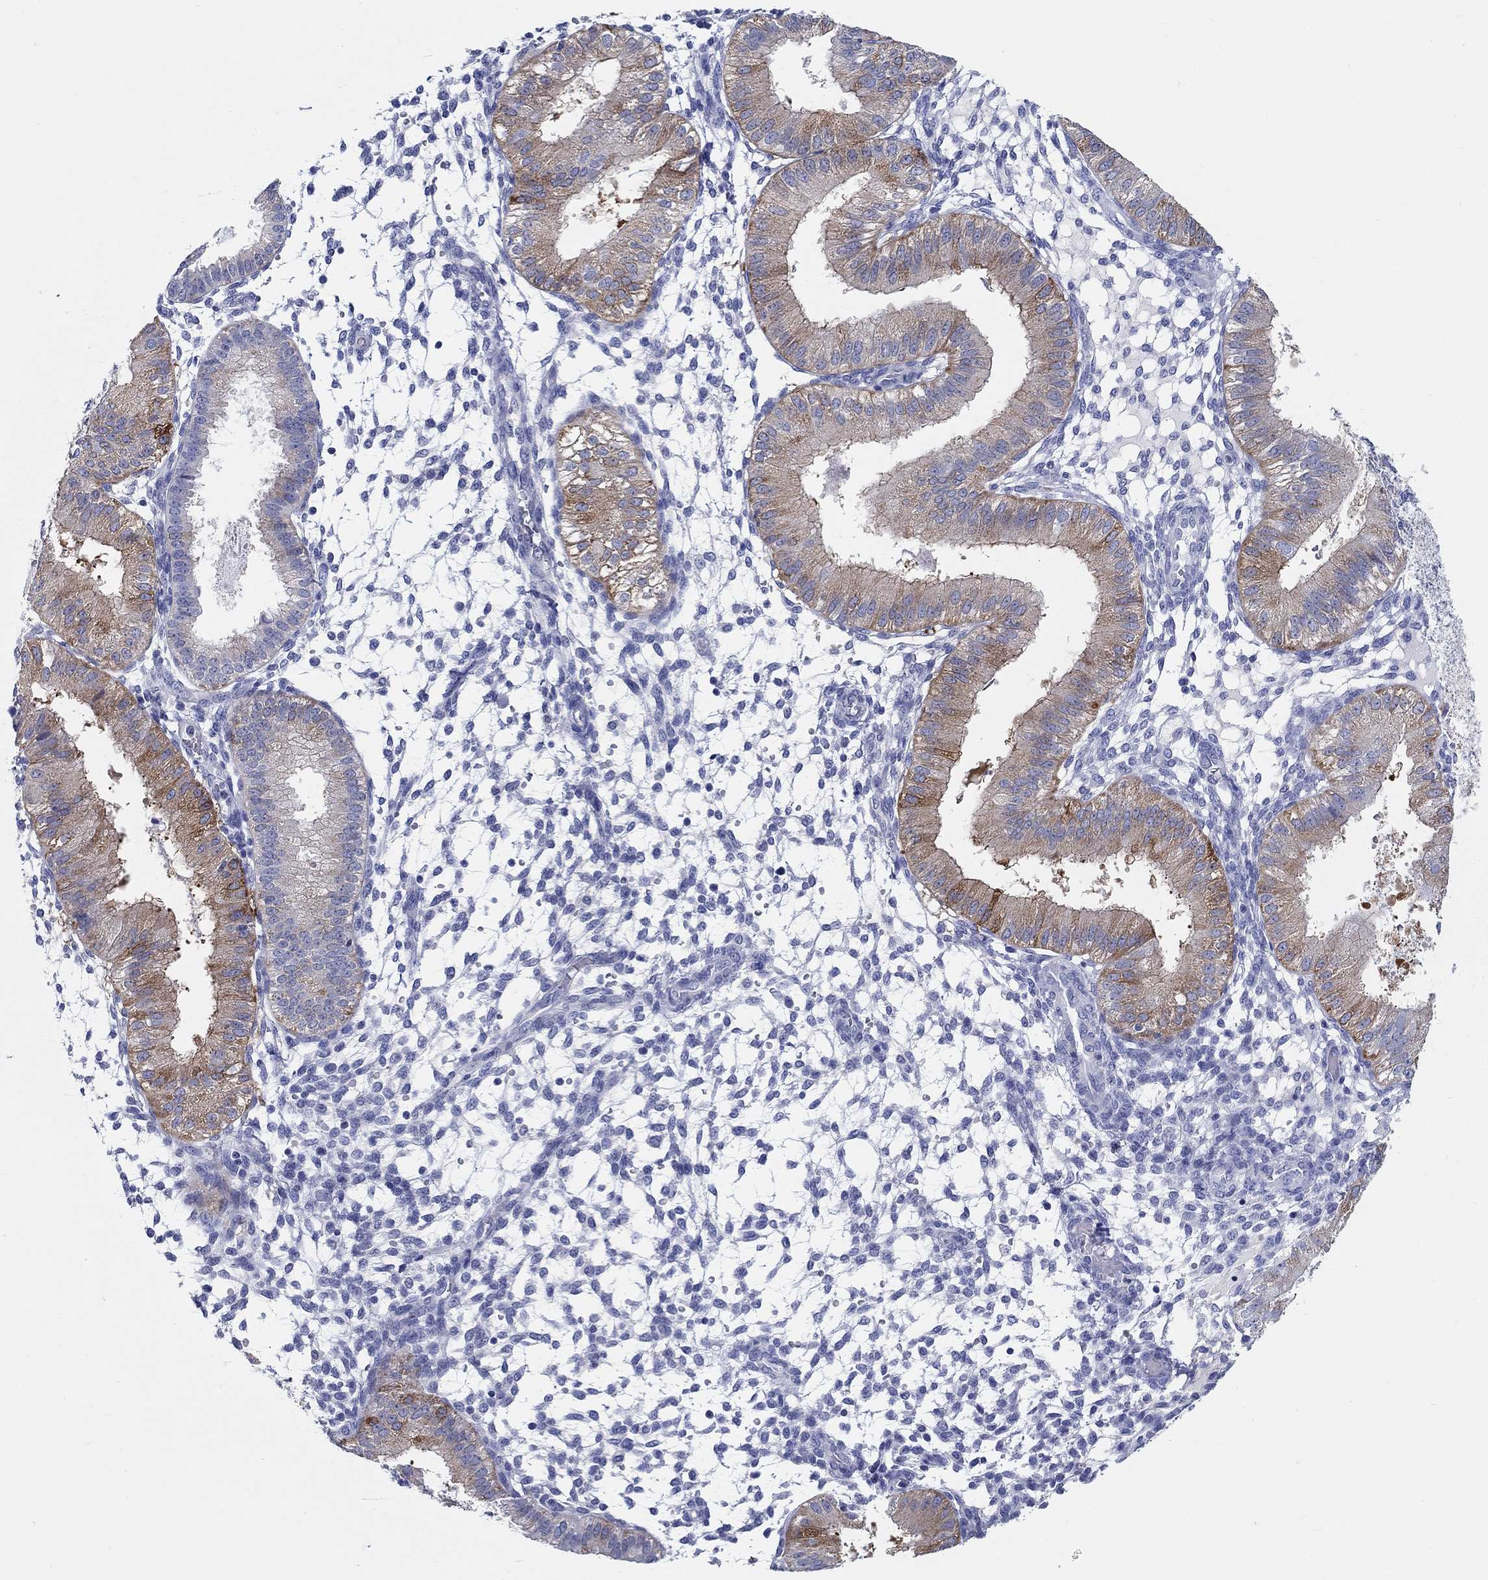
{"staining": {"intensity": "negative", "quantity": "none", "location": "none"}, "tissue": "endometrium", "cell_type": "Cells in endometrial stroma", "image_type": "normal", "snomed": [{"axis": "morphology", "description": "Normal tissue, NOS"}, {"axis": "topography", "description": "Endometrium"}], "caption": "Endometrium stained for a protein using immunohistochemistry (IHC) exhibits no positivity cells in endometrial stroma.", "gene": "RAP1GAP", "patient": {"sex": "female", "age": 43}}